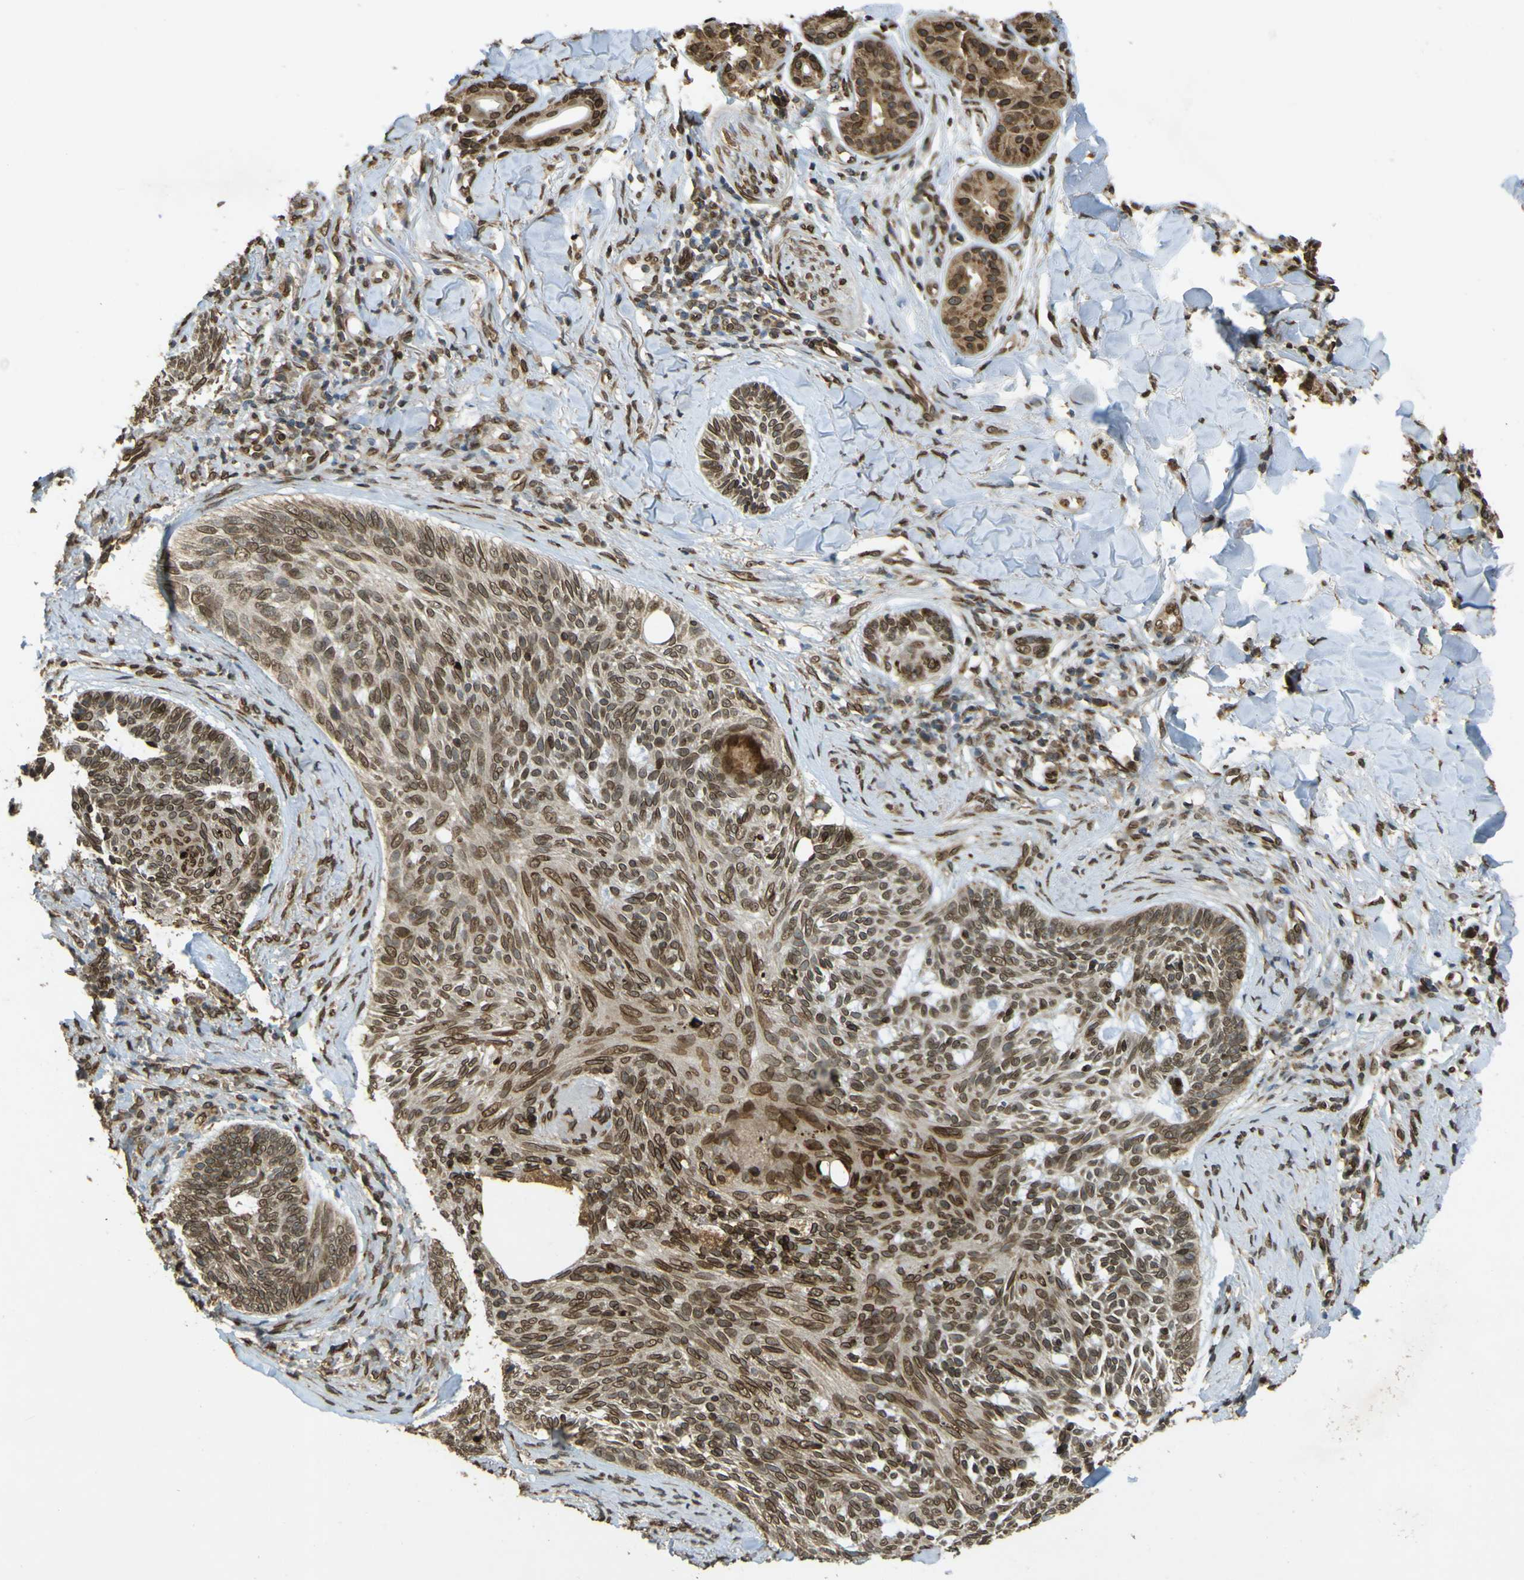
{"staining": {"intensity": "moderate", "quantity": ">75%", "location": "cytoplasmic/membranous,nuclear"}, "tissue": "skin cancer", "cell_type": "Tumor cells", "image_type": "cancer", "snomed": [{"axis": "morphology", "description": "Basal cell carcinoma"}, {"axis": "topography", "description": "Skin"}], "caption": "A brown stain shows moderate cytoplasmic/membranous and nuclear expression of a protein in human basal cell carcinoma (skin) tumor cells.", "gene": "GALNT1", "patient": {"sex": "male", "age": 43}}